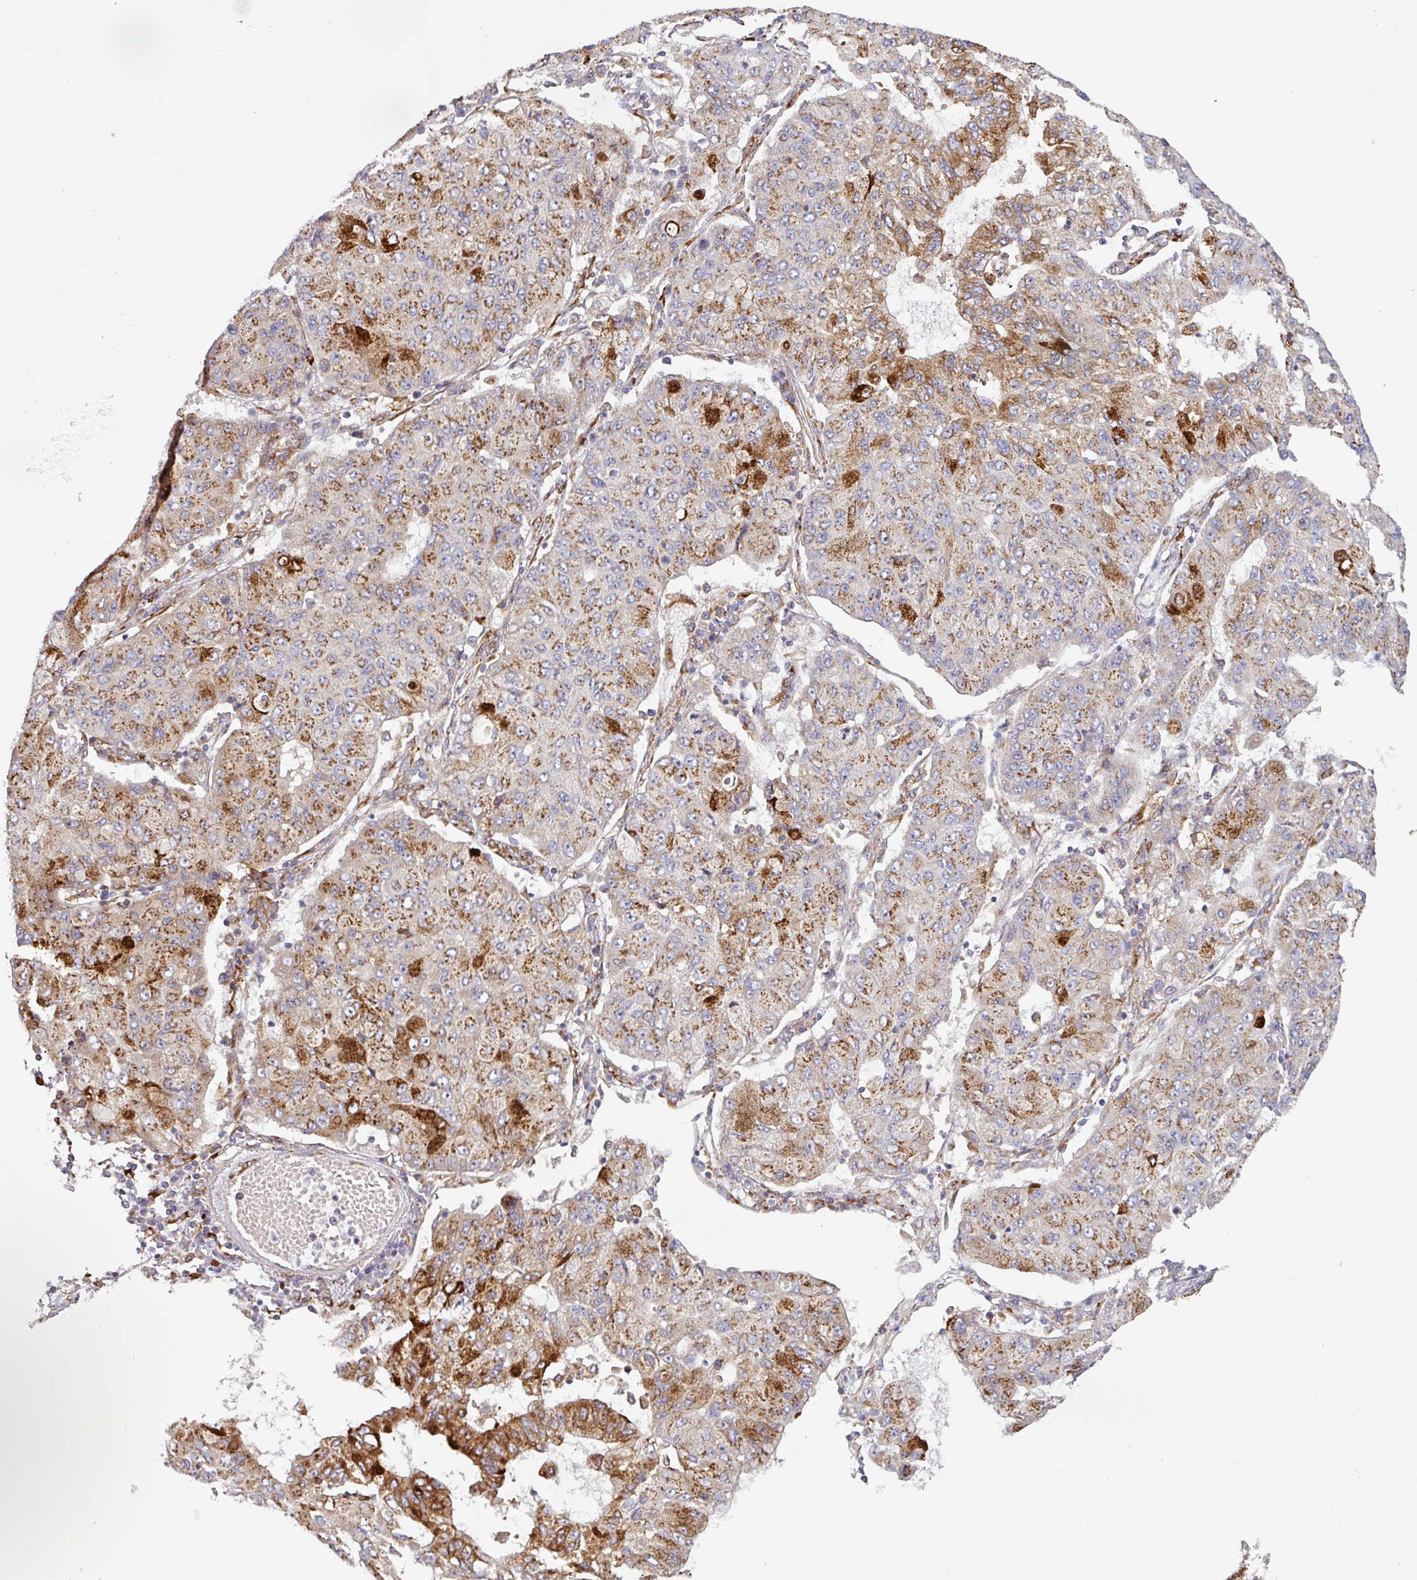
{"staining": {"intensity": "moderate", "quantity": "25%-75%", "location": "cytoplasmic/membranous"}, "tissue": "lung cancer", "cell_type": "Tumor cells", "image_type": "cancer", "snomed": [{"axis": "morphology", "description": "Squamous cell carcinoma, NOS"}, {"axis": "topography", "description": "Lung"}], "caption": "Lung cancer (squamous cell carcinoma) was stained to show a protein in brown. There is medium levels of moderate cytoplasmic/membranous positivity in approximately 25%-75% of tumor cells.", "gene": "ZNF268", "patient": {"sex": "male", "age": 74}}